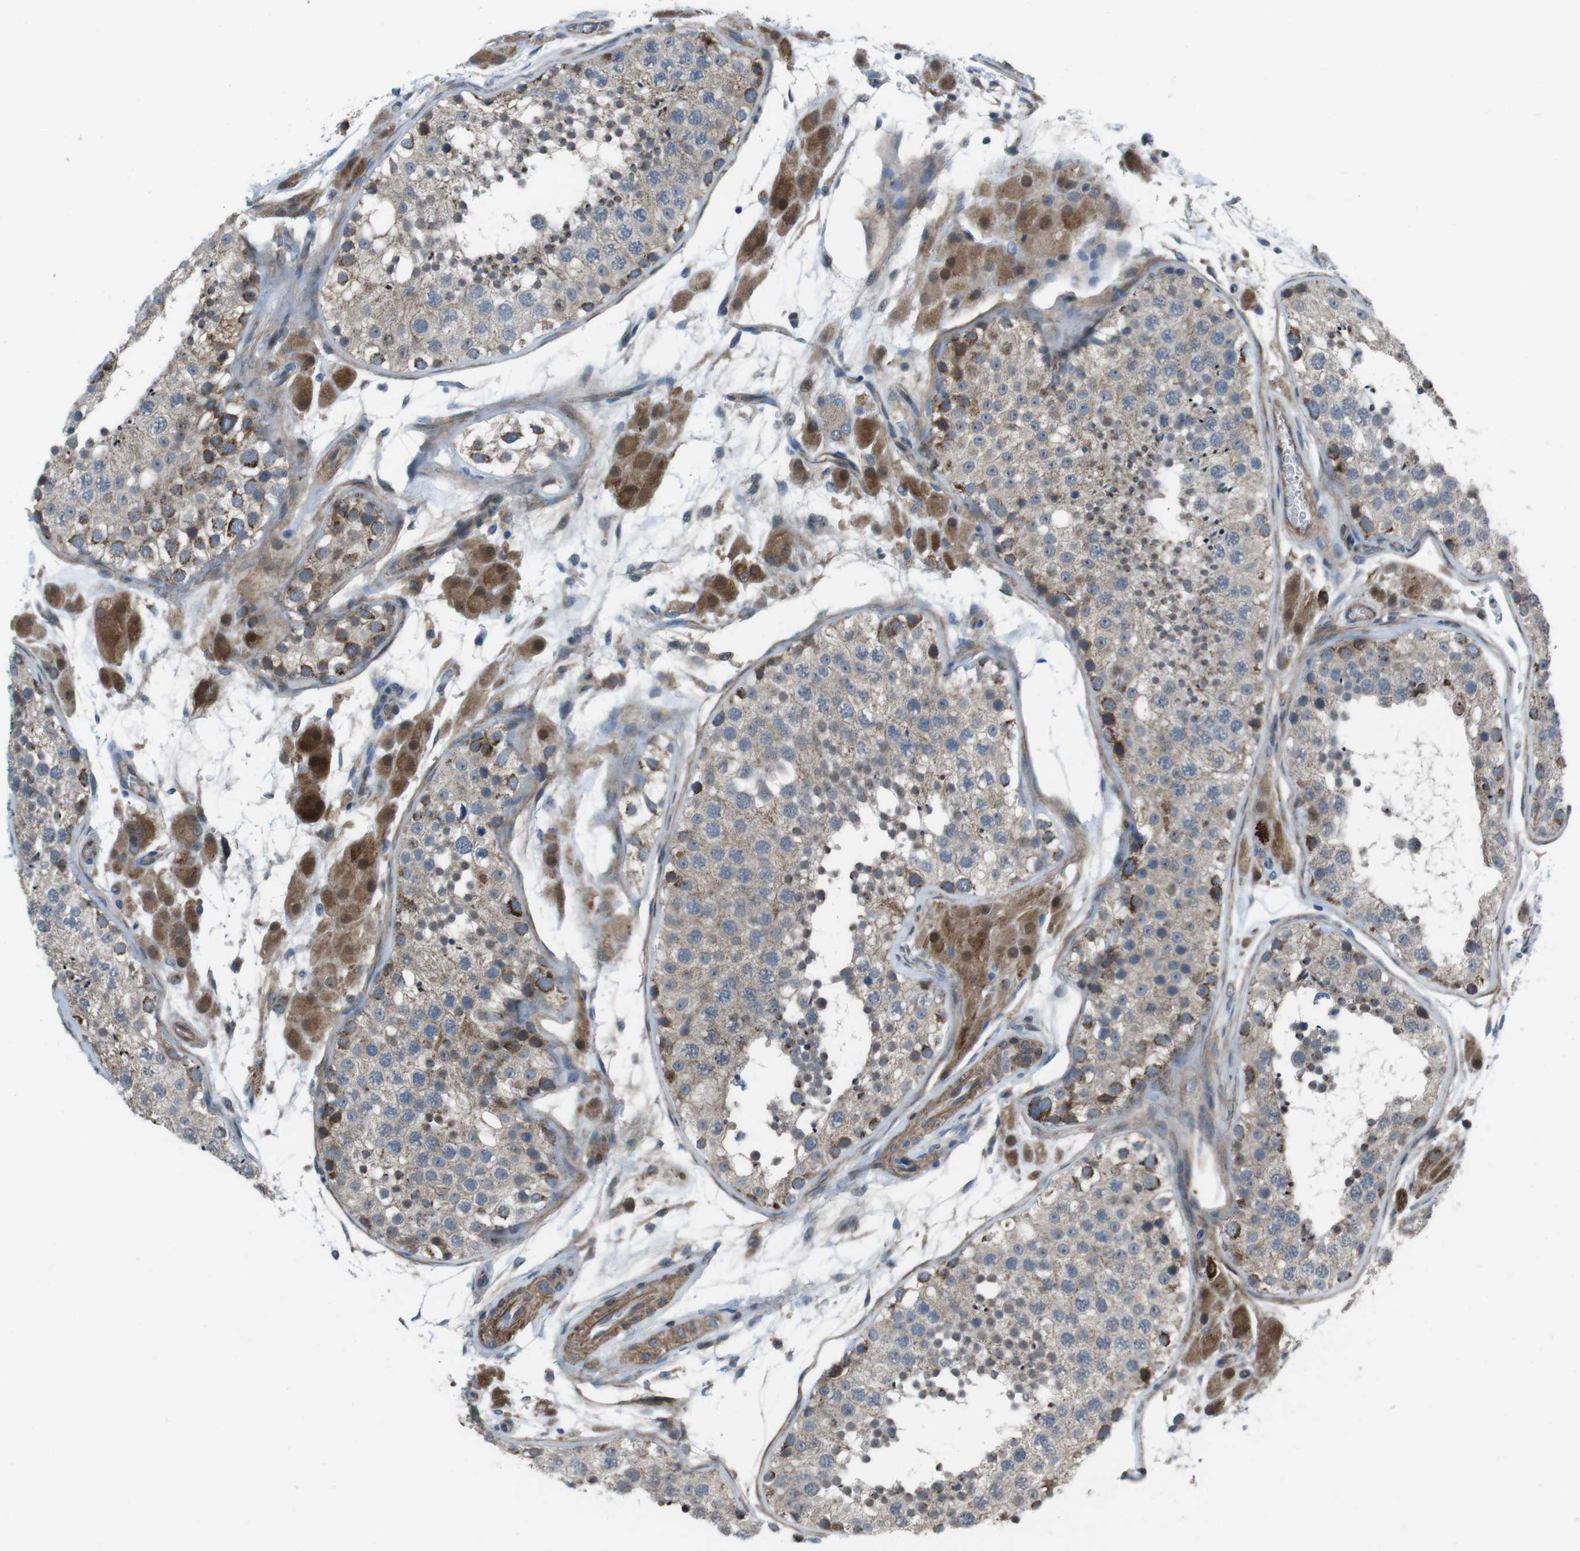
{"staining": {"intensity": "weak", "quantity": ">75%", "location": "cytoplasmic/membranous"}, "tissue": "testis", "cell_type": "Cells in seminiferous ducts", "image_type": "normal", "snomed": [{"axis": "morphology", "description": "Normal tissue, NOS"}, {"axis": "topography", "description": "Testis"}], "caption": "Weak cytoplasmic/membranous positivity is seen in approximately >75% of cells in seminiferous ducts in unremarkable testis.", "gene": "FAM174B", "patient": {"sex": "male", "age": 26}}